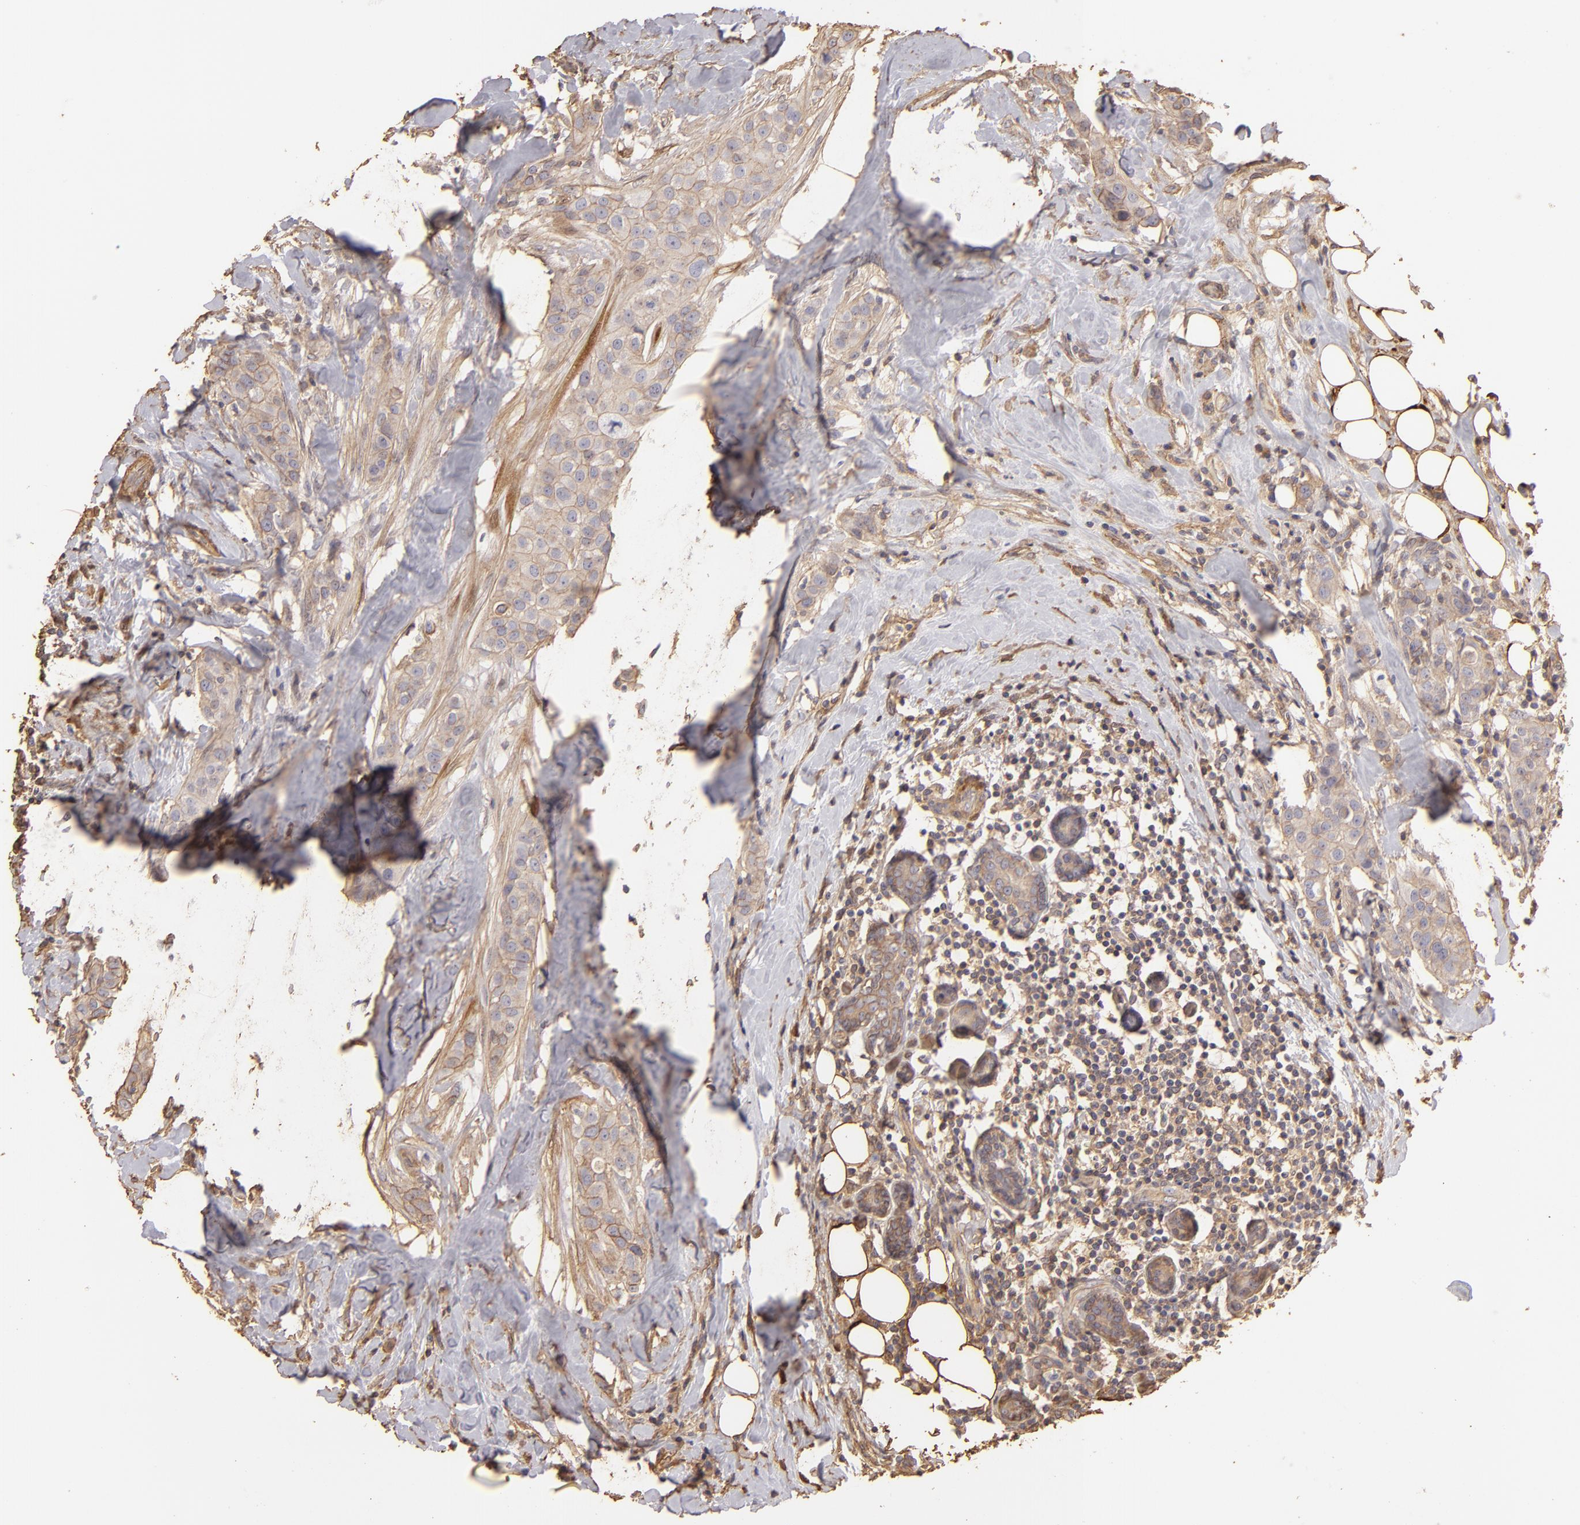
{"staining": {"intensity": "weak", "quantity": ">75%", "location": "cytoplasmic/membranous"}, "tissue": "breast cancer", "cell_type": "Tumor cells", "image_type": "cancer", "snomed": [{"axis": "morphology", "description": "Duct carcinoma"}, {"axis": "topography", "description": "Breast"}], "caption": "Immunohistochemical staining of breast intraductal carcinoma exhibits low levels of weak cytoplasmic/membranous protein expression in about >75% of tumor cells.", "gene": "HSPB6", "patient": {"sex": "female", "age": 45}}